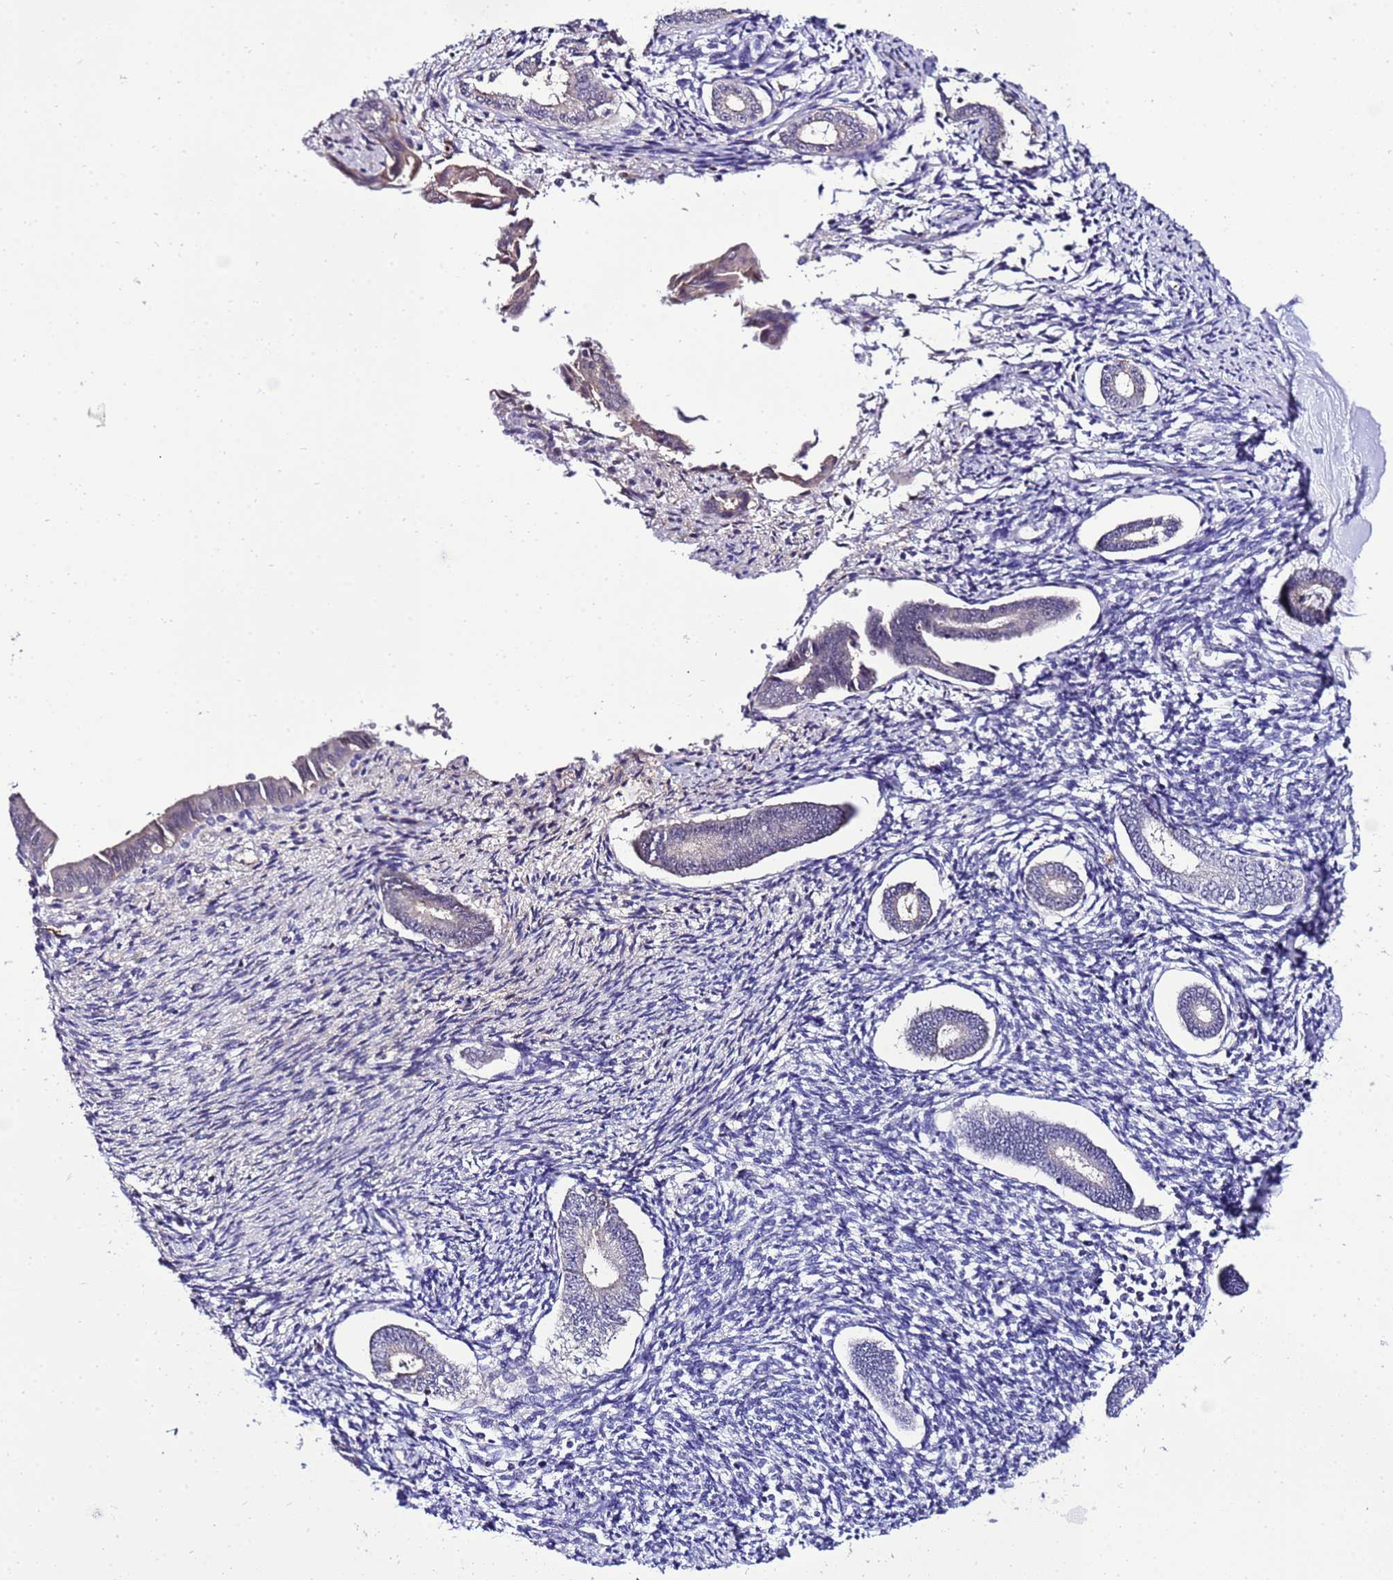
{"staining": {"intensity": "negative", "quantity": "none", "location": "none"}, "tissue": "endometrium", "cell_type": "Cells in endometrial stroma", "image_type": "normal", "snomed": [{"axis": "morphology", "description": "Normal tissue, NOS"}, {"axis": "topography", "description": "Endometrium"}], "caption": "Cells in endometrial stroma are negative for protein expression in unremarkable human endometrium. (Stains: DAB immunohistochemistry with hematoxylin counter stain, Microscopy: brightfield microscopy at high magnification).", "gene": "C19orf47", "patient": {"sex": "female", "age": 56}}